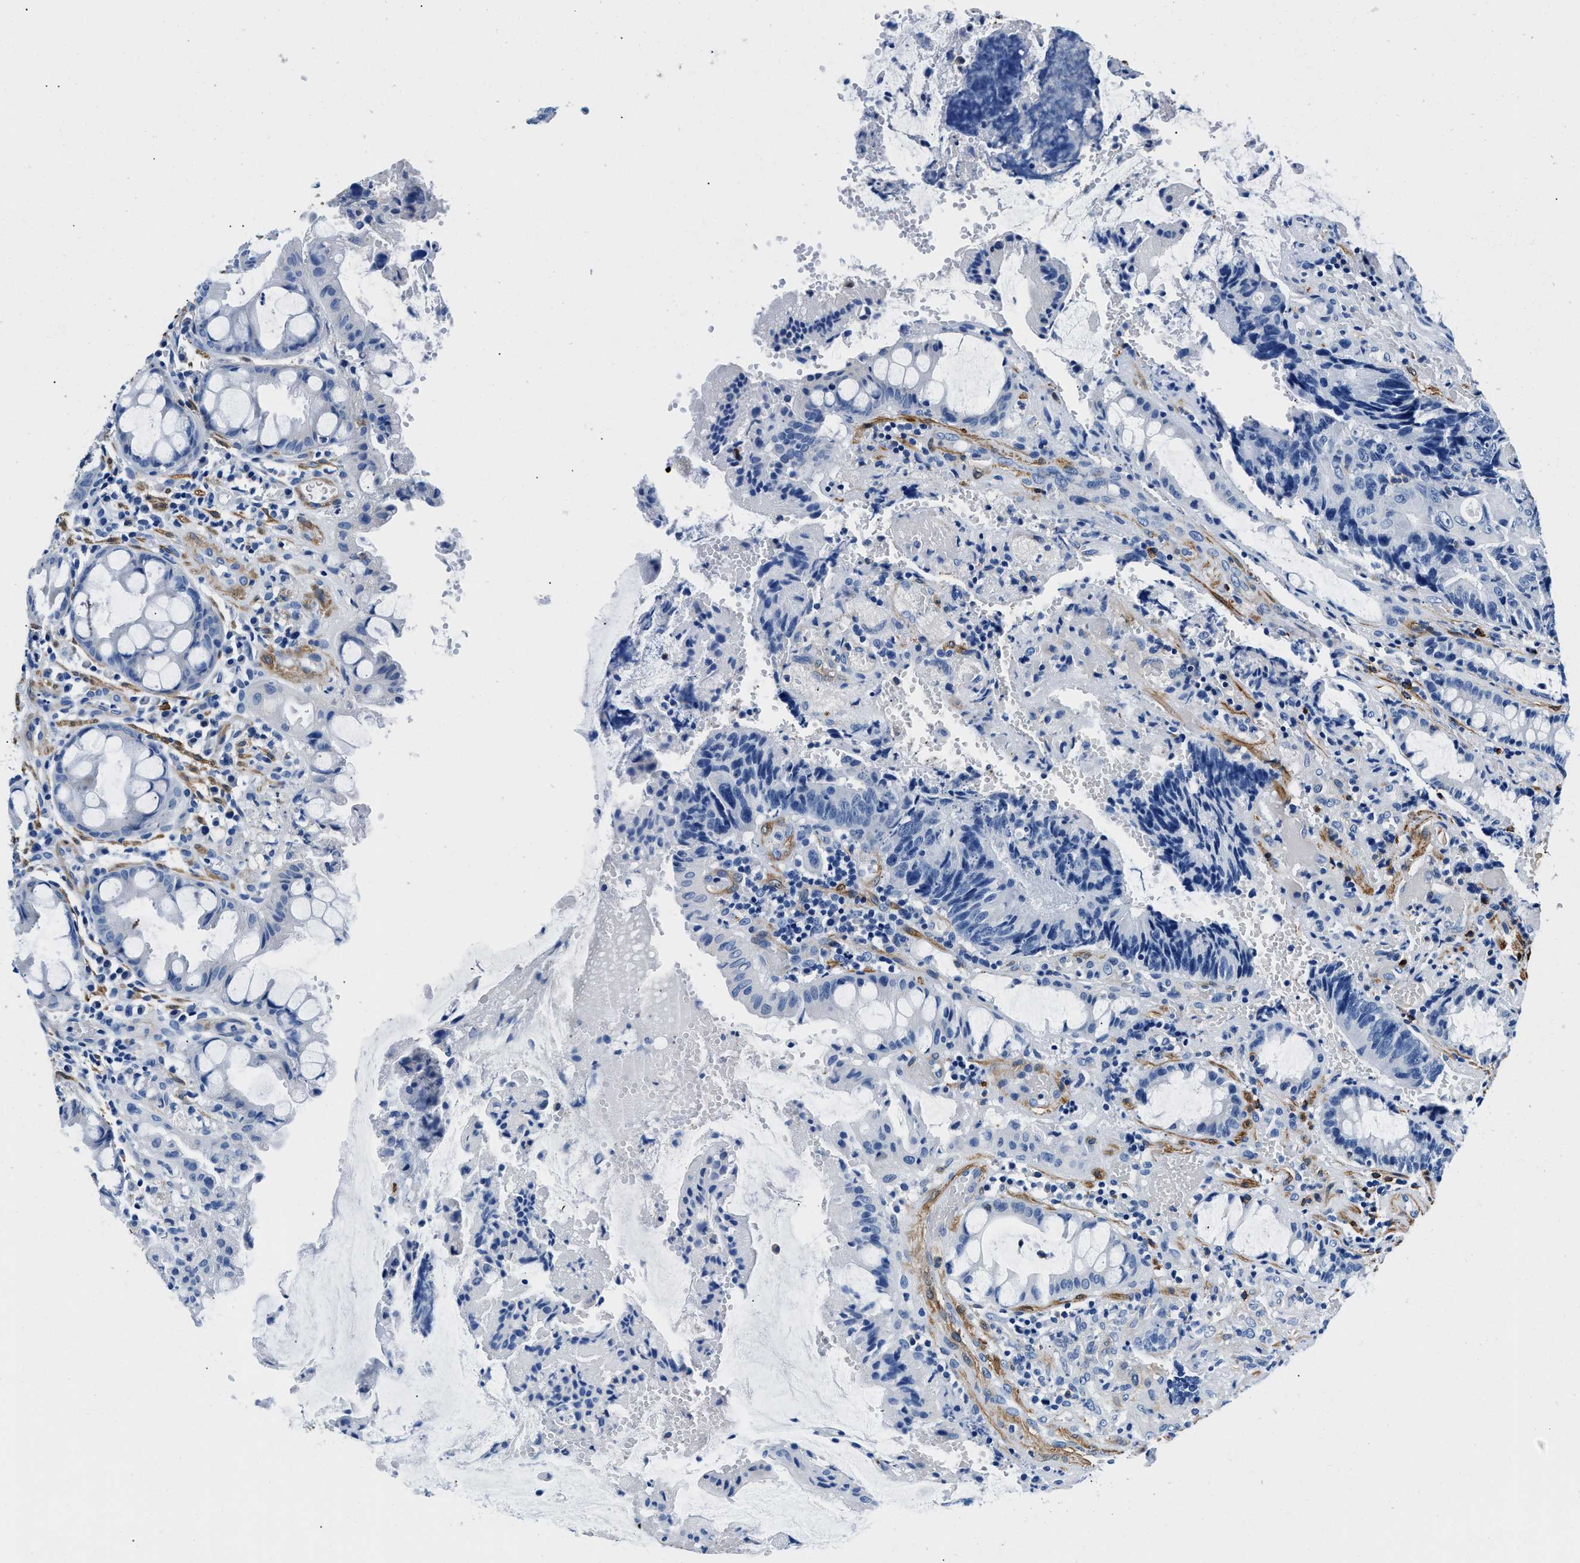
{"staining": {"intensity": "negative", "quantity": "none", "location": "none"}, "tissue": "colorectal cancer", "cell_type": "Tumor cells", "image_type": "cancer", "snomed": [{"axis": "morphology", "description": "Adenocarcinoma, NOS"}, {"axis": "topography", "description": "Colon"}], "caption": "Immunohistochemical staining of human colorectal adenocarcinoma displays no significant staining in tumor cells.", "gene": "TEX261", "patient": {"sex": "female", "age": 57}}